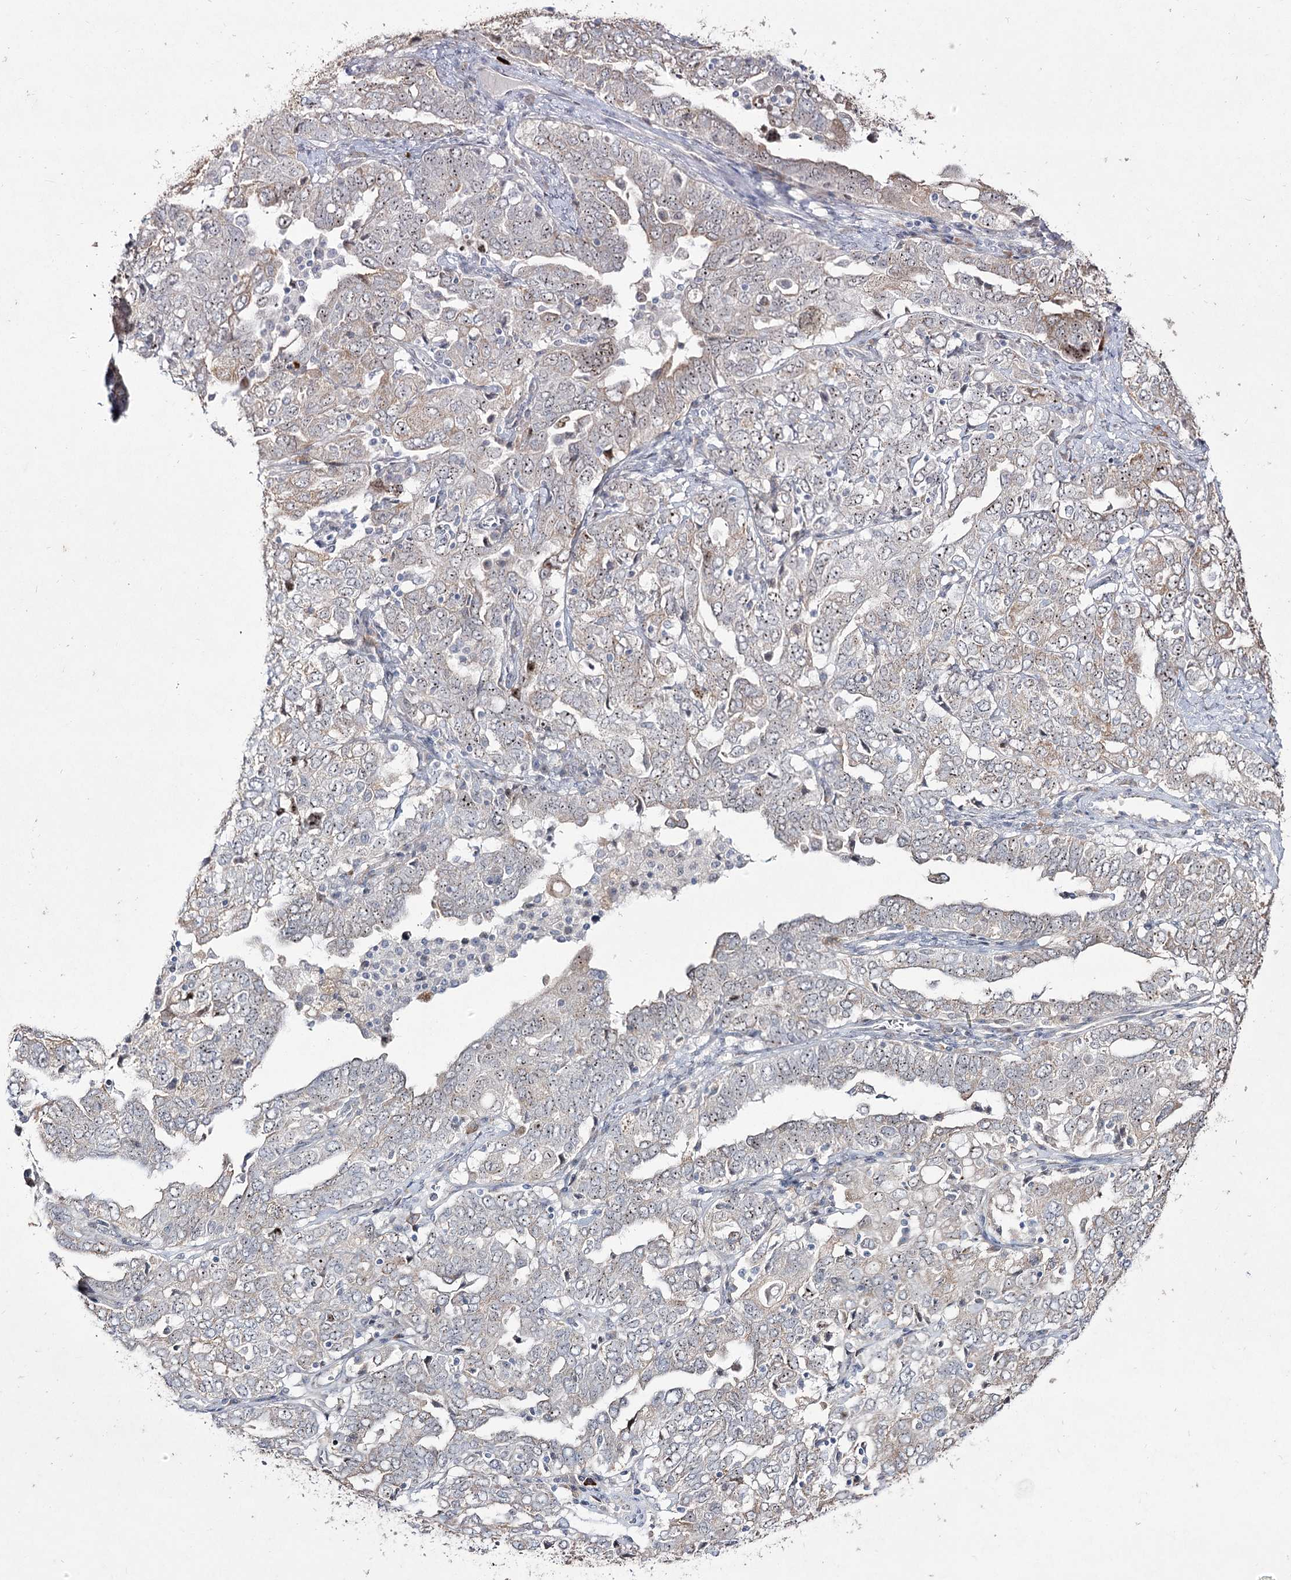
{"staining": {"intensity": "moderate", "quantity": ">75%", "location": "nuclear"}, "tissue": "ovarian cancer", "cell_type": "Tumor cells", "image_type": "cancer", "snomed": [{"axis": "morphology", "description": "Carcinoma, endometroid"}, {"axis": "topography", "description": "Ovary"}], "caption": "An IHC image of tumor tissue is shown. Protein staining in brown highlights moderate nuclear positivity in endometroid carcinoma (ovarian) within tumor cells. (brown staining indicates protein expression, while blue staining denotes nuclei).", "gene": "DDX50", "patient": {"sex": "female", "age": 62}}